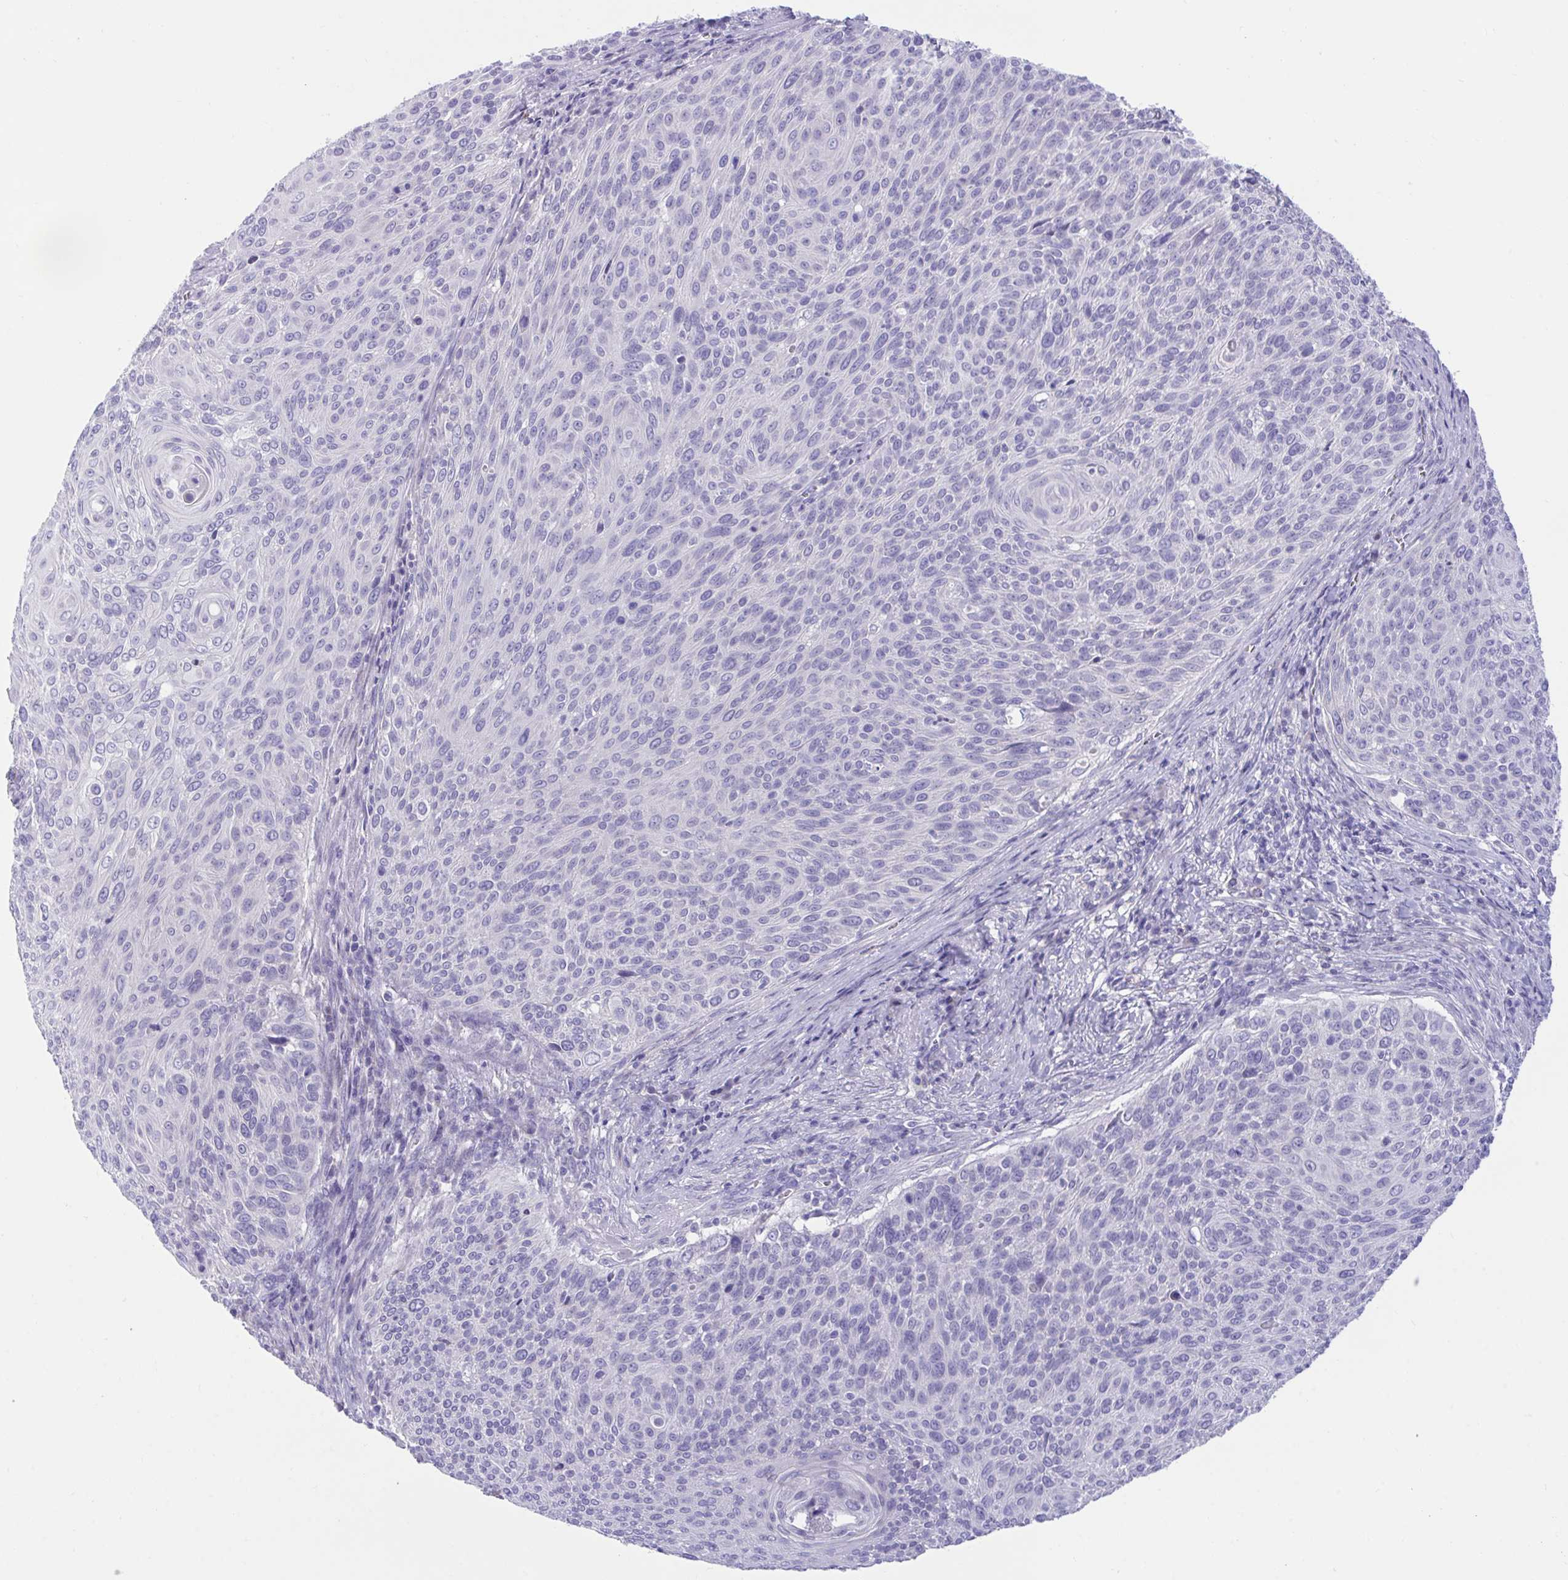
{"staining": {"intensity": "negative", "quantity": "none", "location": "none"}, "tissue": "cervical cancer", "cell_type": "Tumor cells", "image_type": "cancer", "snomed": [{"axis": "morphology", "description": "Squamous cell carcinoma, NOS"}, {"axis": "topography", "description": "Cervix"}], "caption": "IHC of human cervical cancer demonstrates no positivity in tumor cells. (DAB (3,3'-diaminobenzidine) IHC visualized using brightfield microscopy, high magnification).", "gene": "PLEKHH1", "patient": {"sex": "female", "age": 31}}